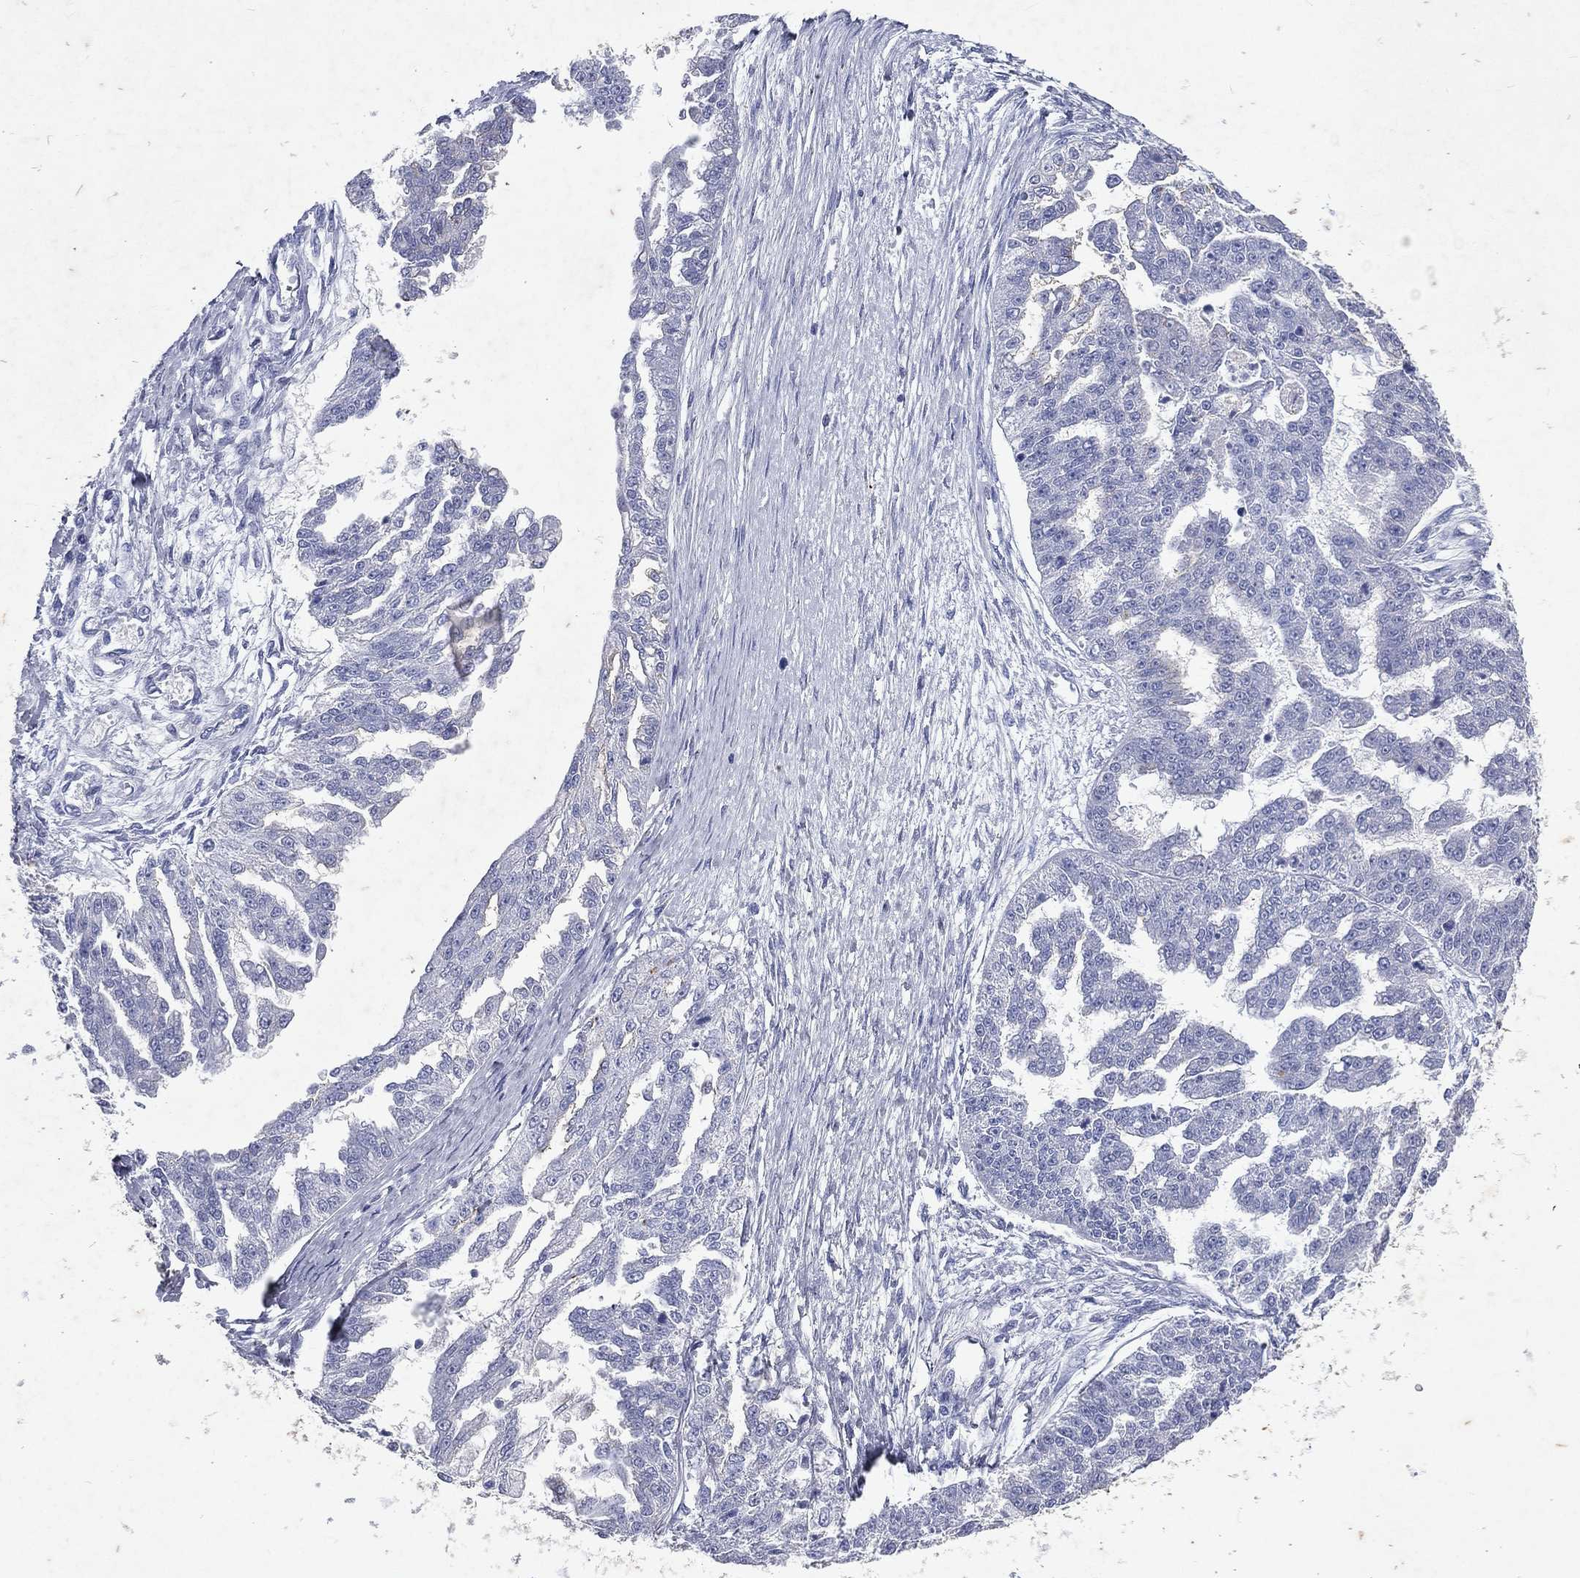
{"staining": {"intensity": "negative", "quantity": "none", "location": "none"}, "tissue": "ovarian cancer", "cell_type": "Tumor cells", "image_type": "cancer", "snomed": [{"axis": "morphology", "description": "Cystadenocarcinoma, serous, NOS"}, {"axis": "topography", "description": "Ovary"}], "caption": "IHC of human serous cystadenocarcinoma (ovarian) demonstrates no expression in tumor cells. (DAB (3,3'-diaminobenzidine) IHC, high magnification).", "gene": "SLC34A2", "patient": {"sex": "female", "age": 58}}